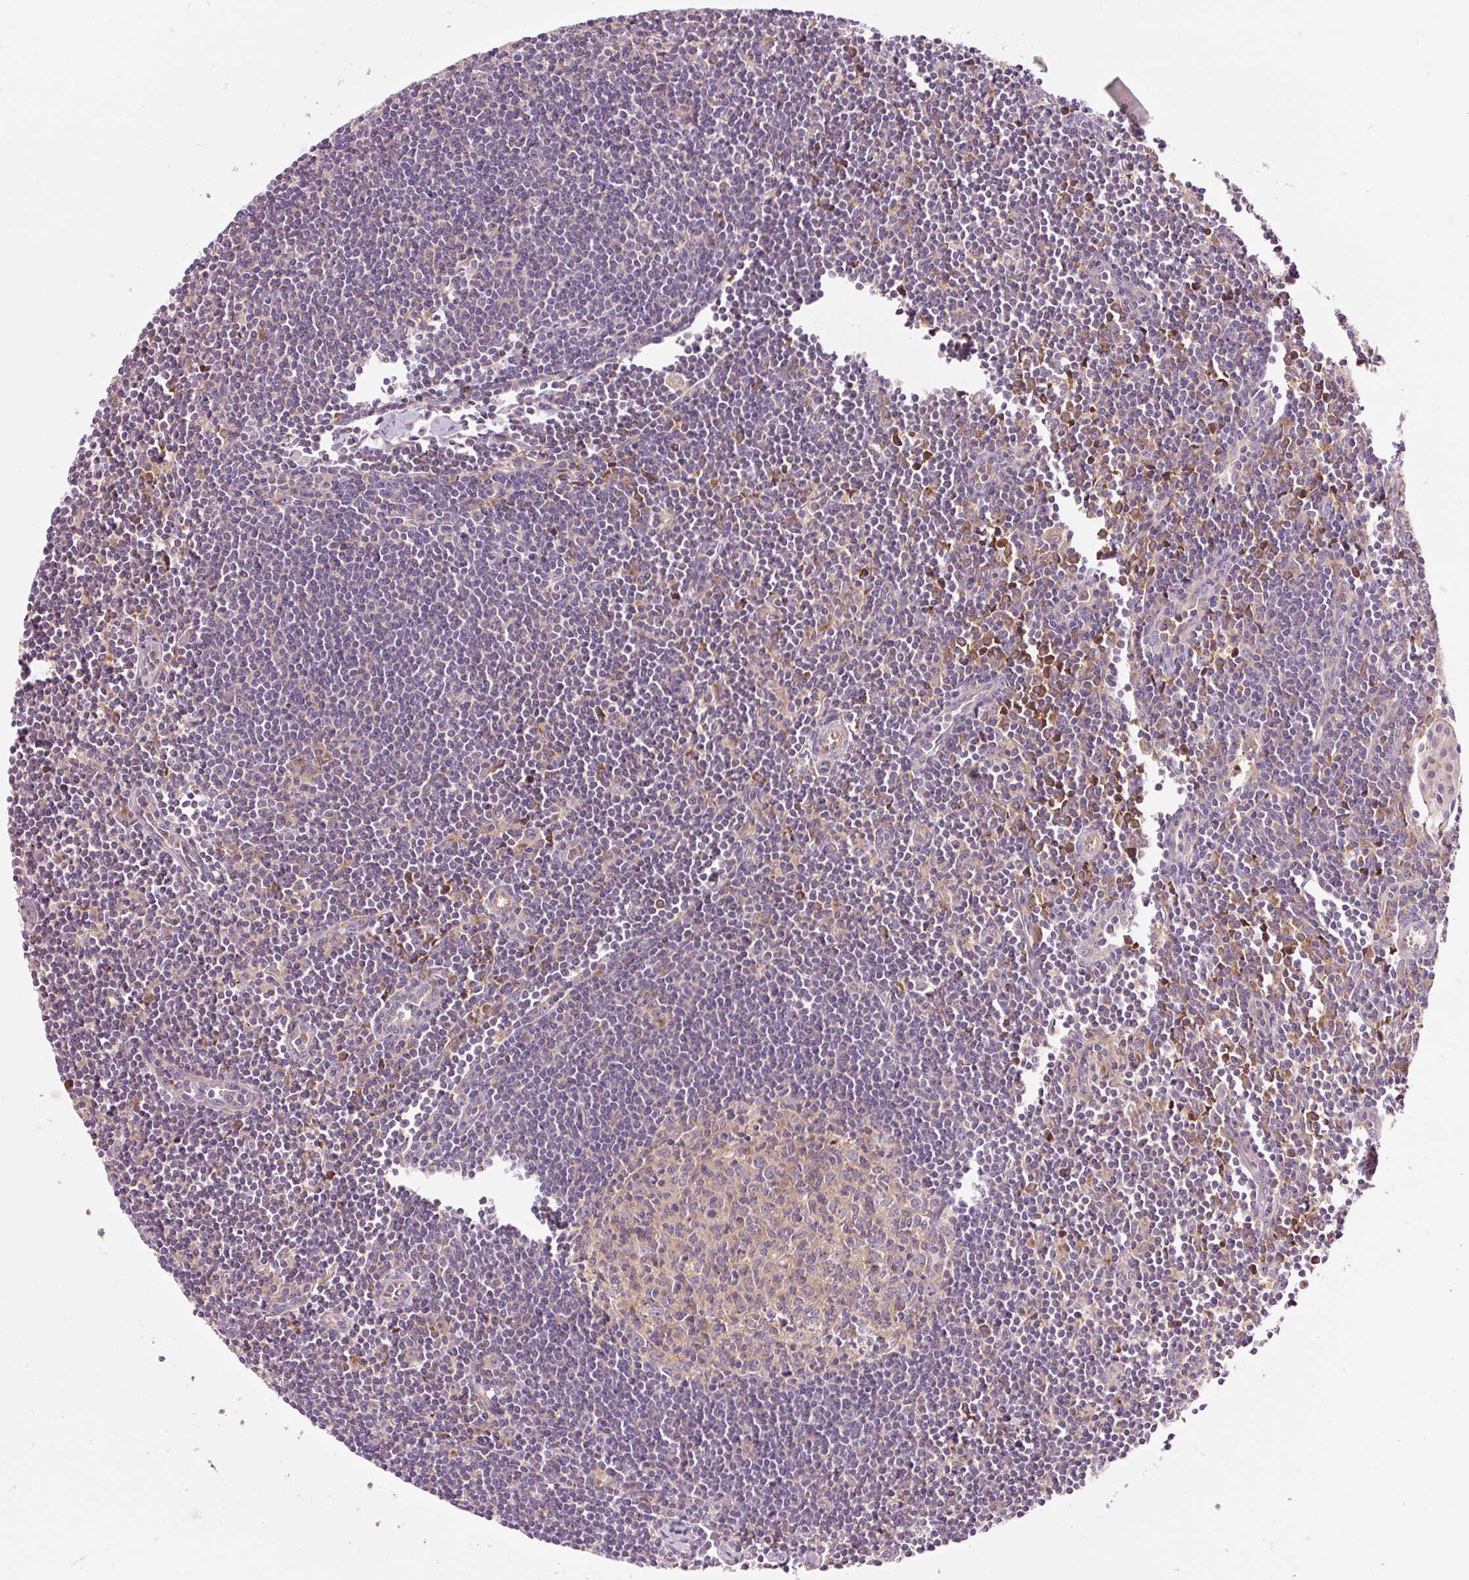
{"staining": {"intensity": "negative", "quantity": "none", "location": "none"}, "tissue": "lymph node", "cell_type": "Germinal center cells", "image_type": "normal", "snomed": [{"axis": "morphology", "description": "Normal tissue, NOS"}, {"axis": "topography", "description": "Lymph node"}], "caption": "Germinal center cells are negative for protein expression in normal human lymph node. (DAB (3,3'-diaminobenzidine) immunohistochemistry visualized using brightfield microscopy, high magnification).", "gene": "NAPA", "patient": {"sex": "female", "age": 29}}